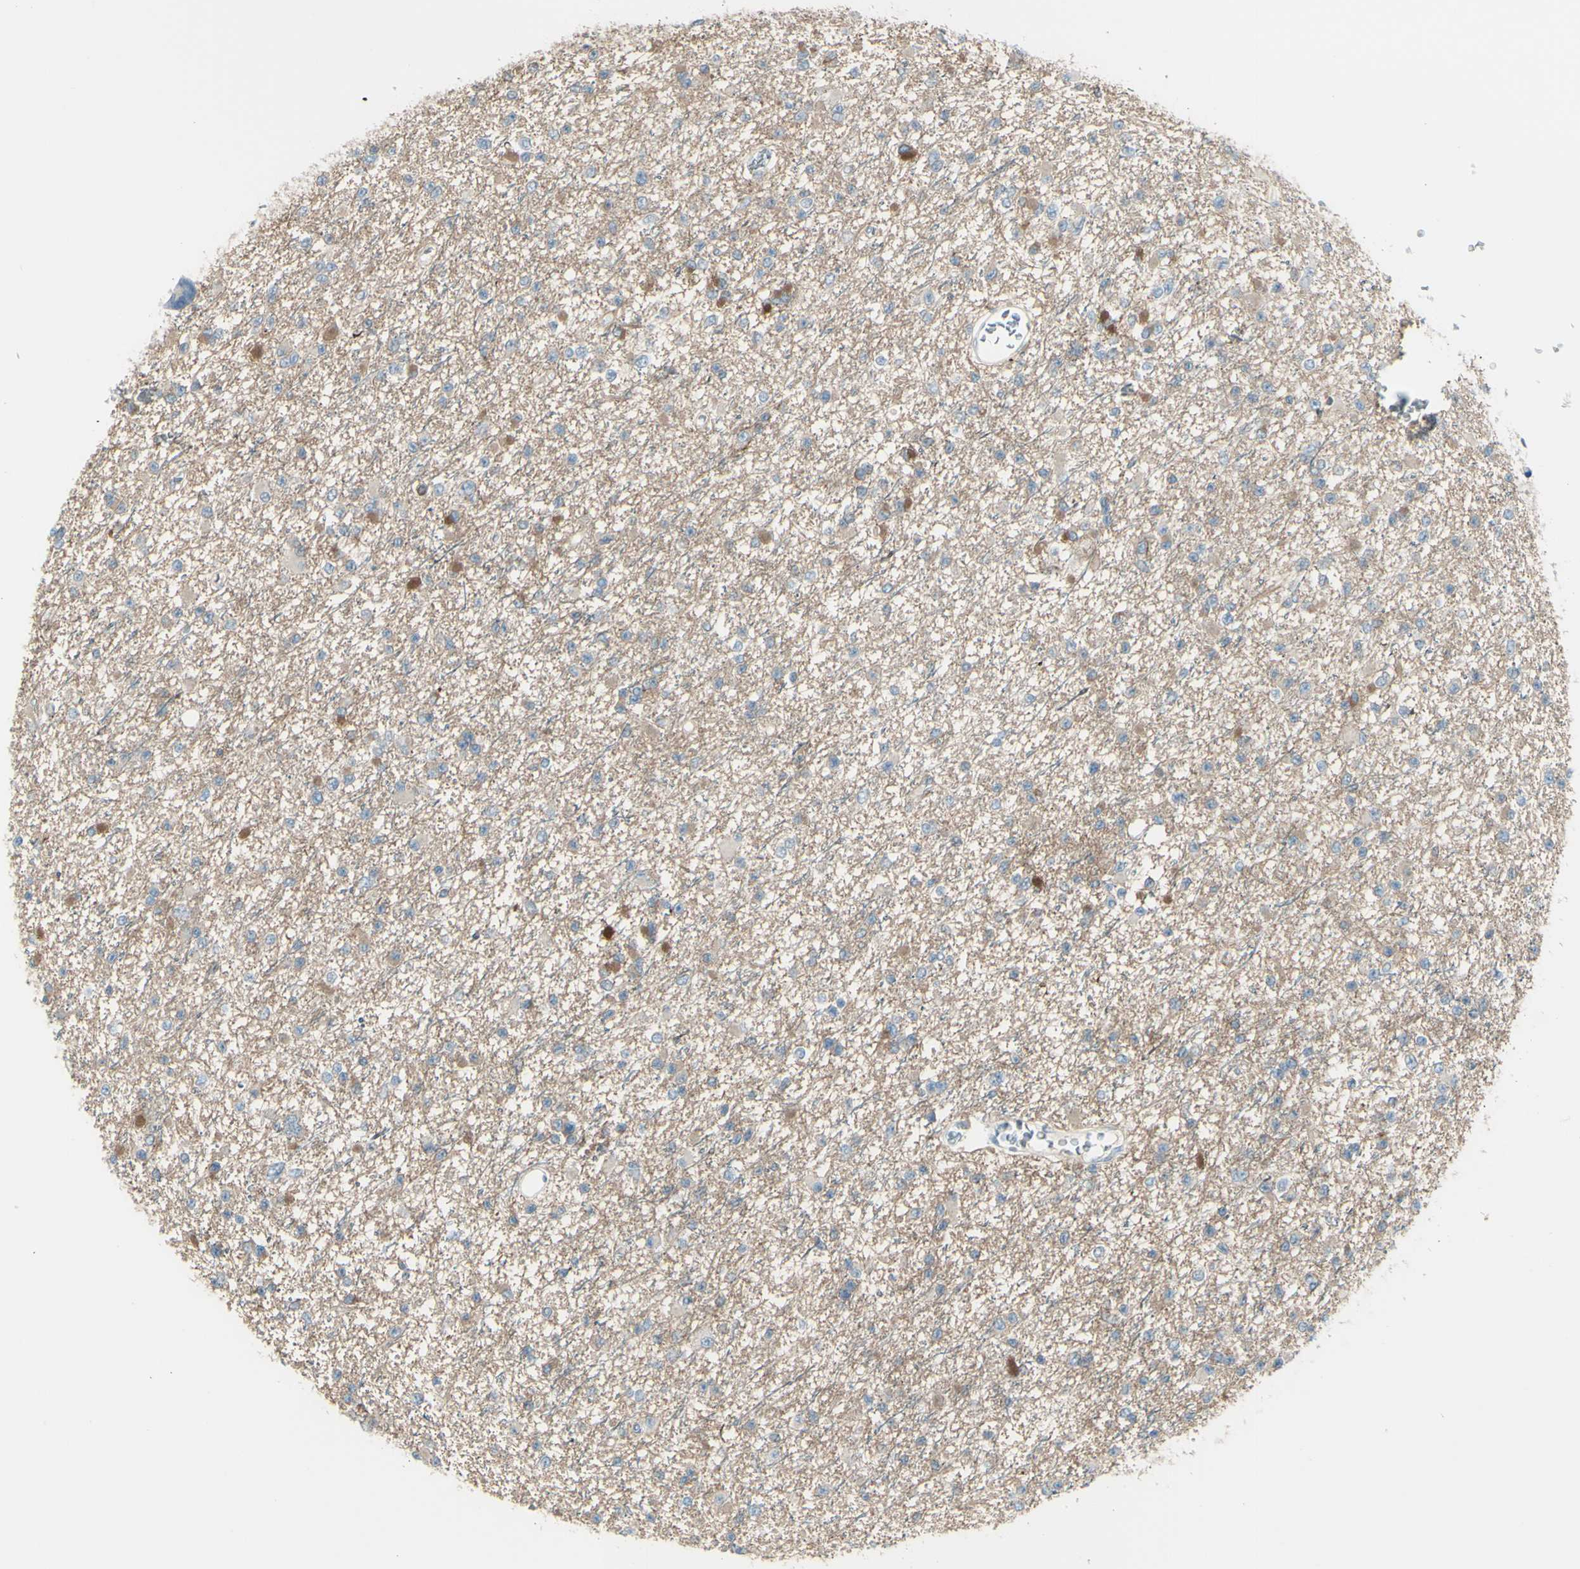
{"staining": {"intensity": "weak", "quantity": "25%-75%", "location": "cytoplasmic/membranous"}, "tissue": "glioma", "cell_type": "Tumor cells", "image_type": "cancer", "snomed": [{"axis": "morphology", "description": "Glioma, malignant, Low grade"}, {"axis": "topography", "description": "Brain"}], "caption": "The immunohistochemical stain labels weak cytoplasmic/membranous staining in tumor cells of malignant low-grade glioma tissue.", "gene": "GPR34", "patient": {"sex": "female", "age": 22}}